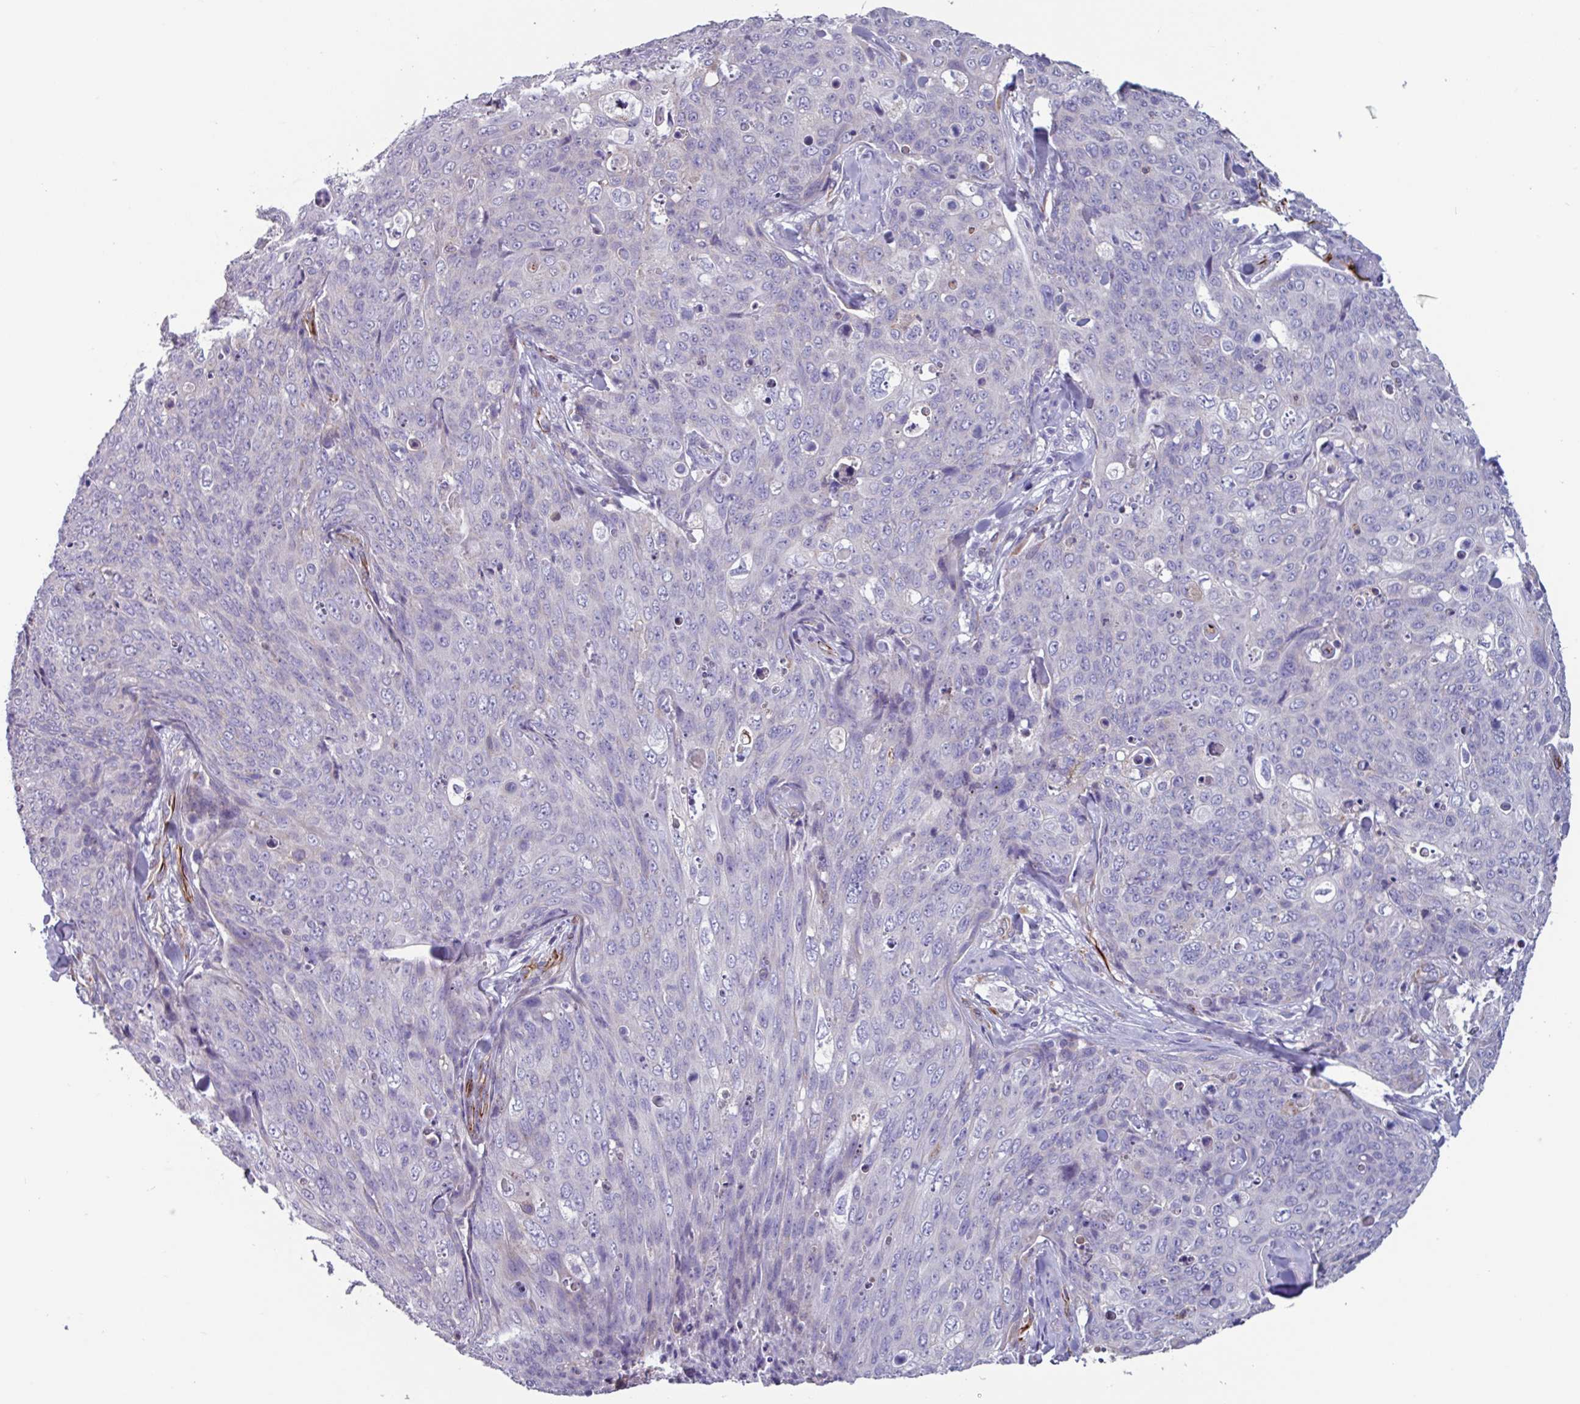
{"staining": {"intensity": "negative", "quantity": "none", "location": "none"}, "tissue": "skin cancer", "cell_type": "Tumor cells", "image_type": "cancer", "snomed": [{"axis": "morphology", "description": "Squamous cell carcinoma, NOS"}, {"axis": "topography", "description": "Skin"}, {"axis": "topography", "description": "Vulva"}], "caption": "A high-resolution histopathology image shows IHC staining of skin squamous cell carcinoma, which exhibits no significant staining in tumor cells.", "gene": "BTD", "patient": {"sex": "female", "age": 85}}